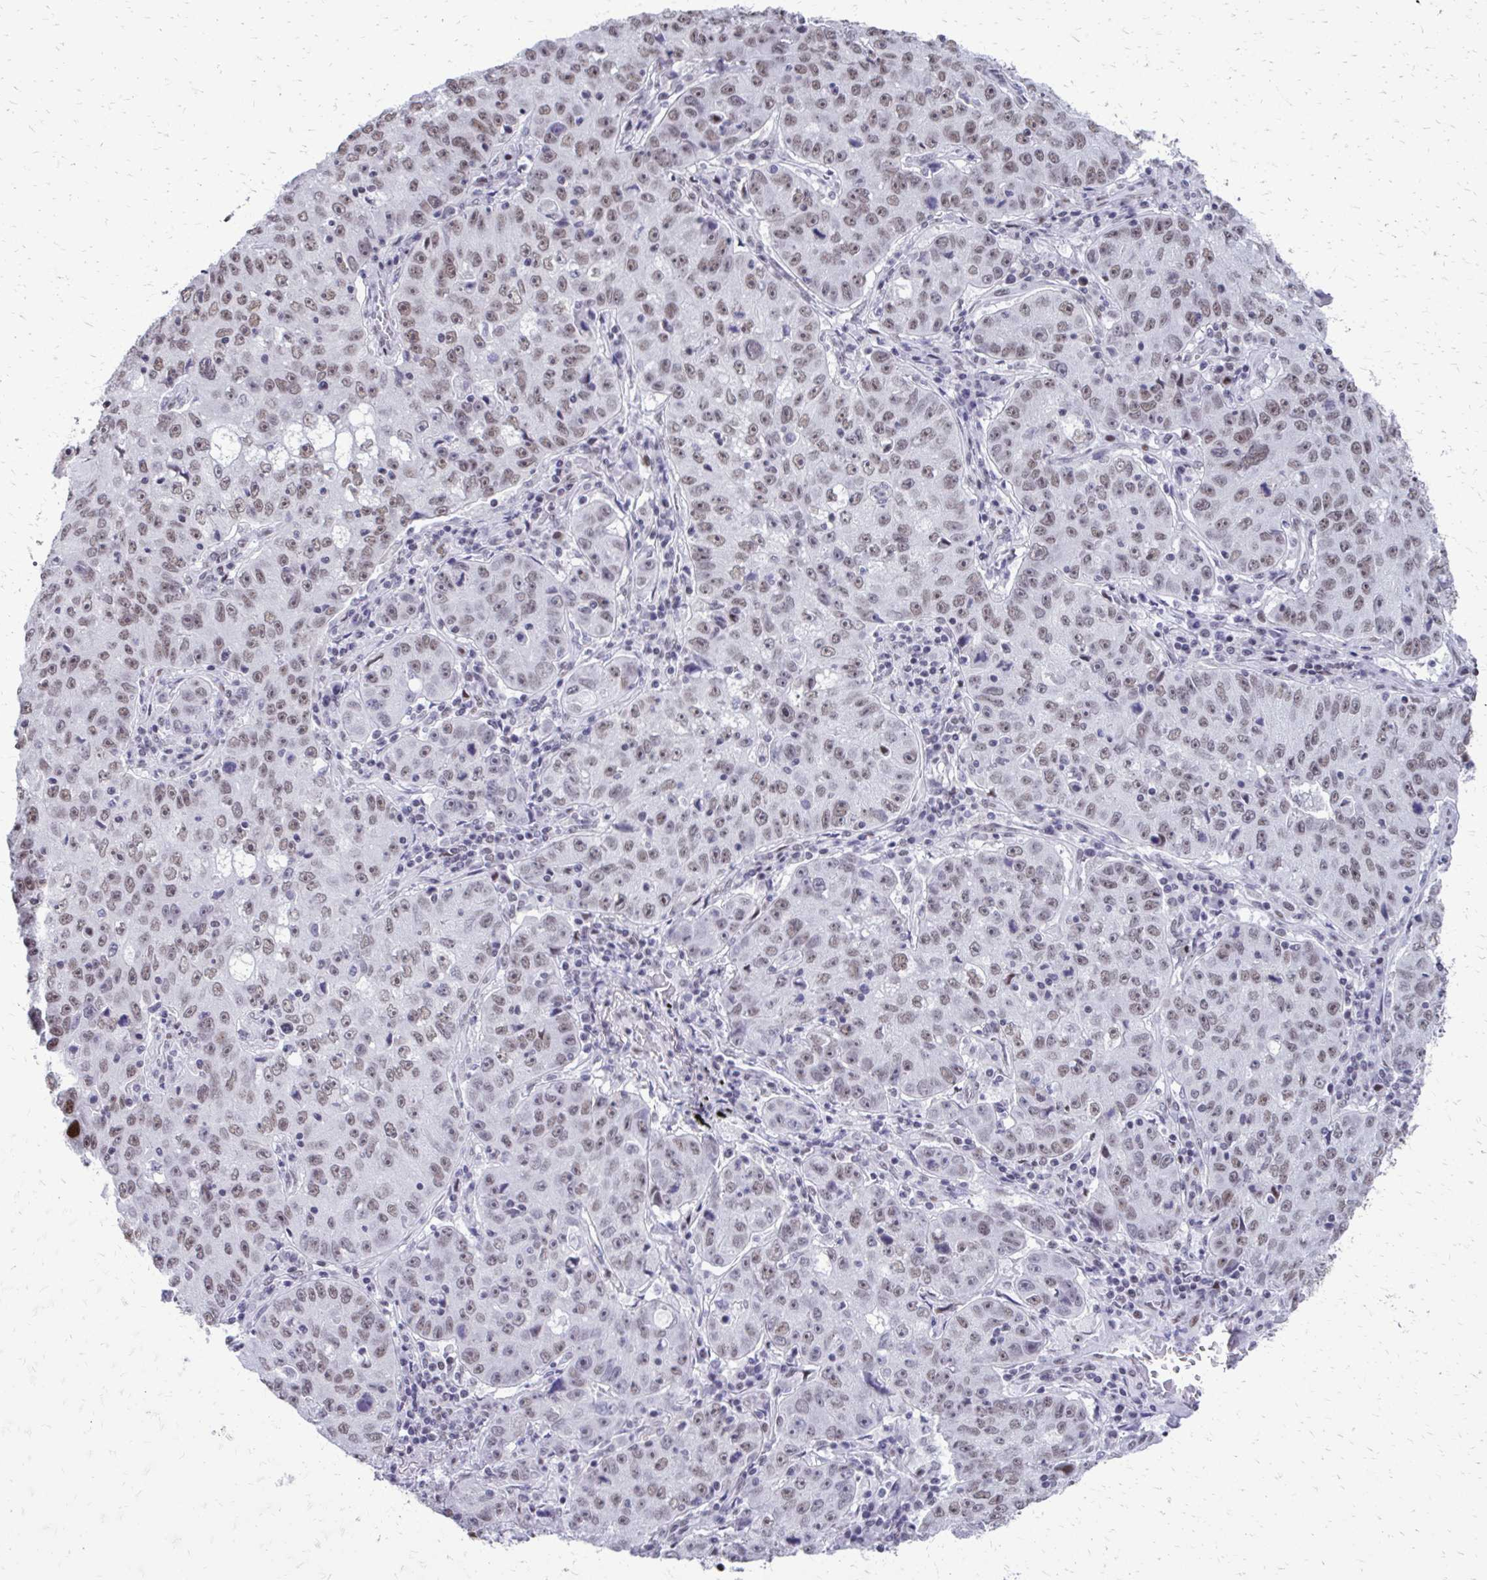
{"staining": {"intensity": "weak", "quantity": "25%-75%", "location": "nuclear"}, "tissue": "lung cancer", "cell_type": "Tumor cells", "image_type": "cancer", "snomed": [{"axis": "morphology", "description": "Normal morphology"}, {"axis": "morphology", "description": "Adenocarcinoma, NOS"}, {"axis": "topography", "description": "Lymph node"}, {"axis": "topography", "description": "Lung"}], "caption": "Weak nuclear positivity for a protein is appreciated in approximately 25%-75% of tumor cells of lung cancer using IHC.", "gene": "SS18", "patient": {"sex": "female", "age": 57}}